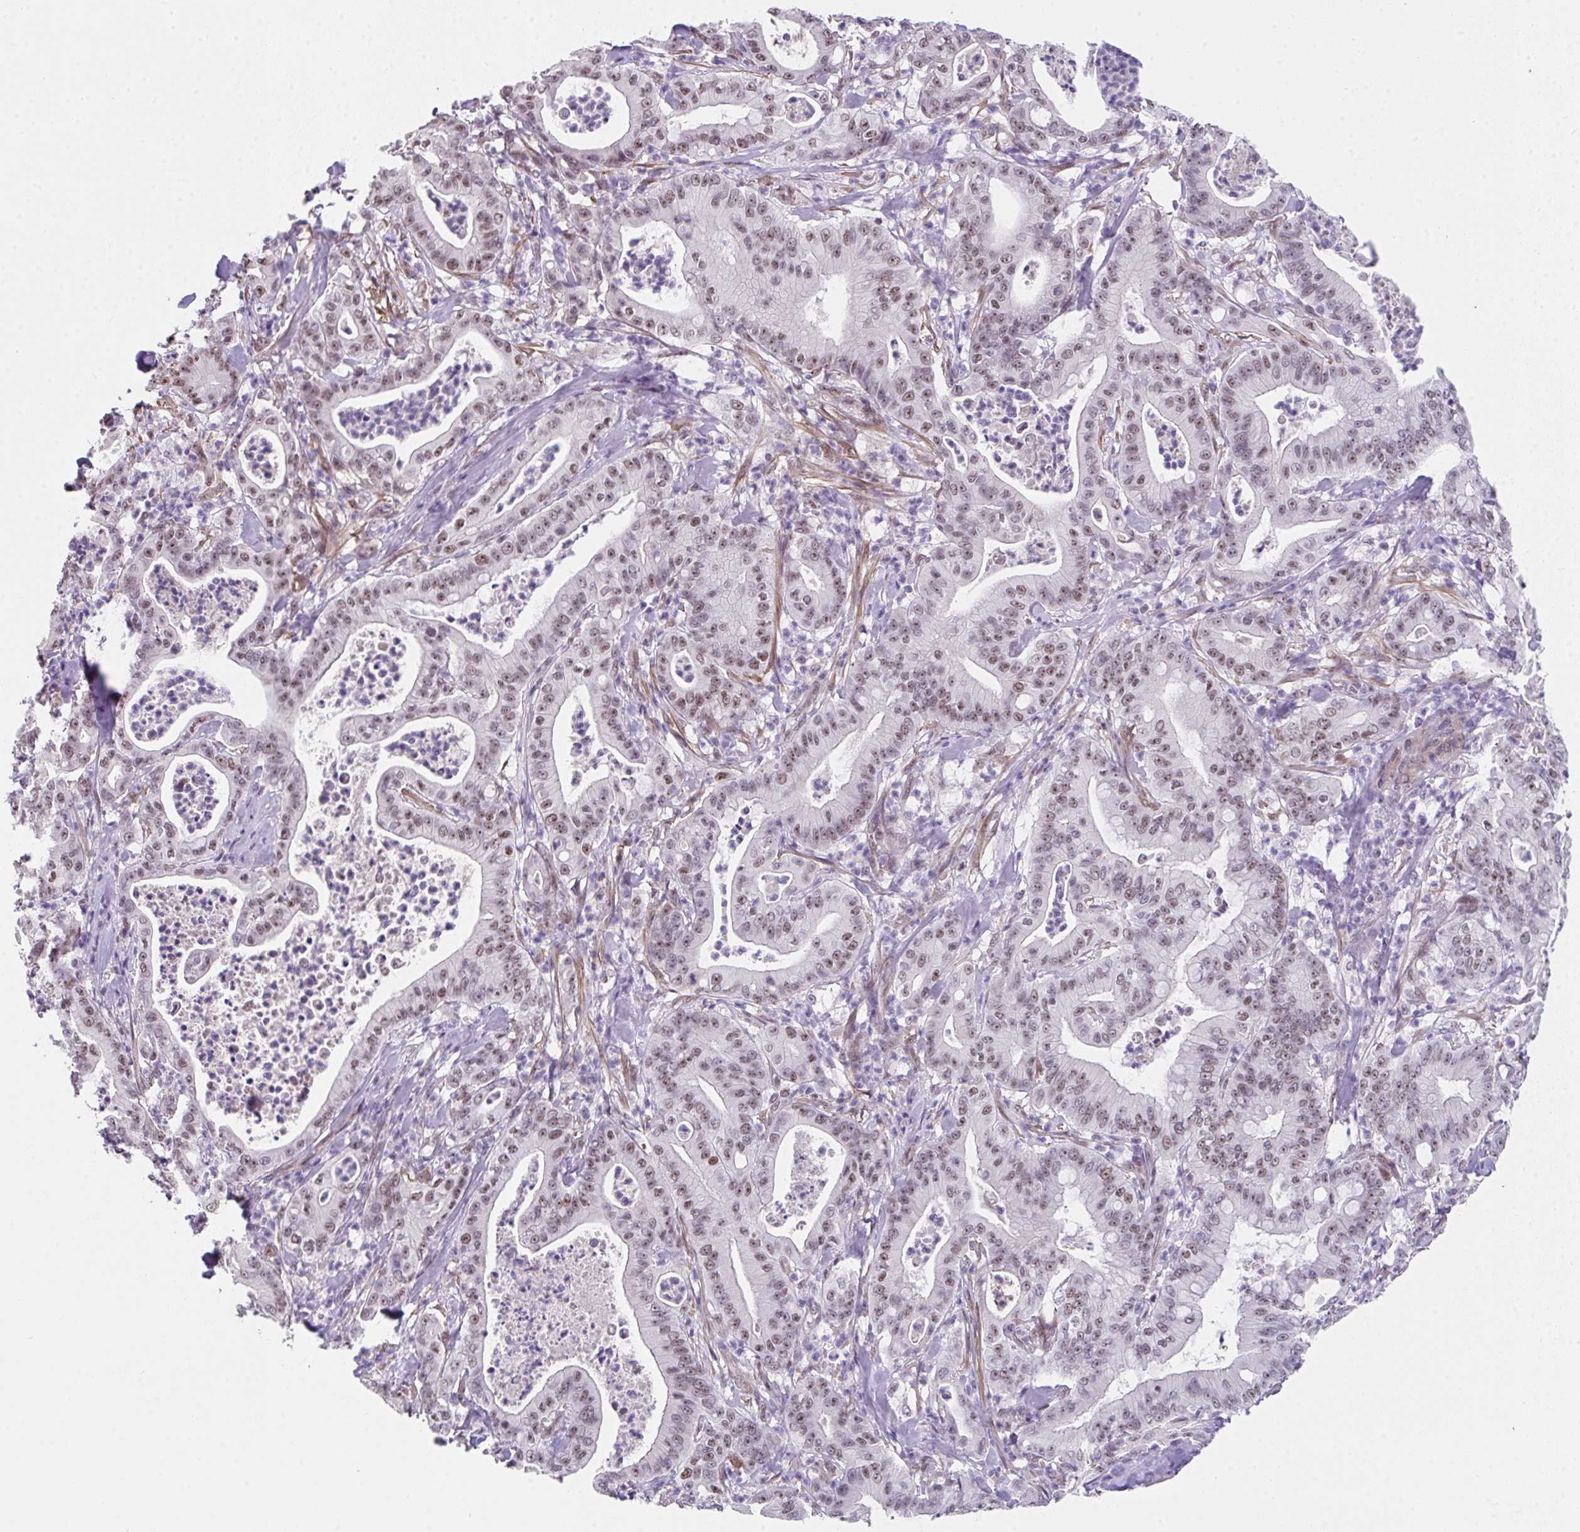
{"staining": {"intensity": "moderate", "quantity": ">75%", "location": "nuclear"}, "tissue": "pancreatic cancer", "cell_type": "Tumor cells", "image_type": "cancer", "snomed": [{"axis": "morphology", "description": "Adenocarcinoma, NOS"}, {"axis": "topography", "description": "Pancreas"}], "caption": "Brown immunohistochemical staining in pancreatic adenocarcinoma reveals moderate nuclear positivity in about >75% of tumor cells.", "gene": "RBBP6", "patient": {"sex": "male", "age": 71}}